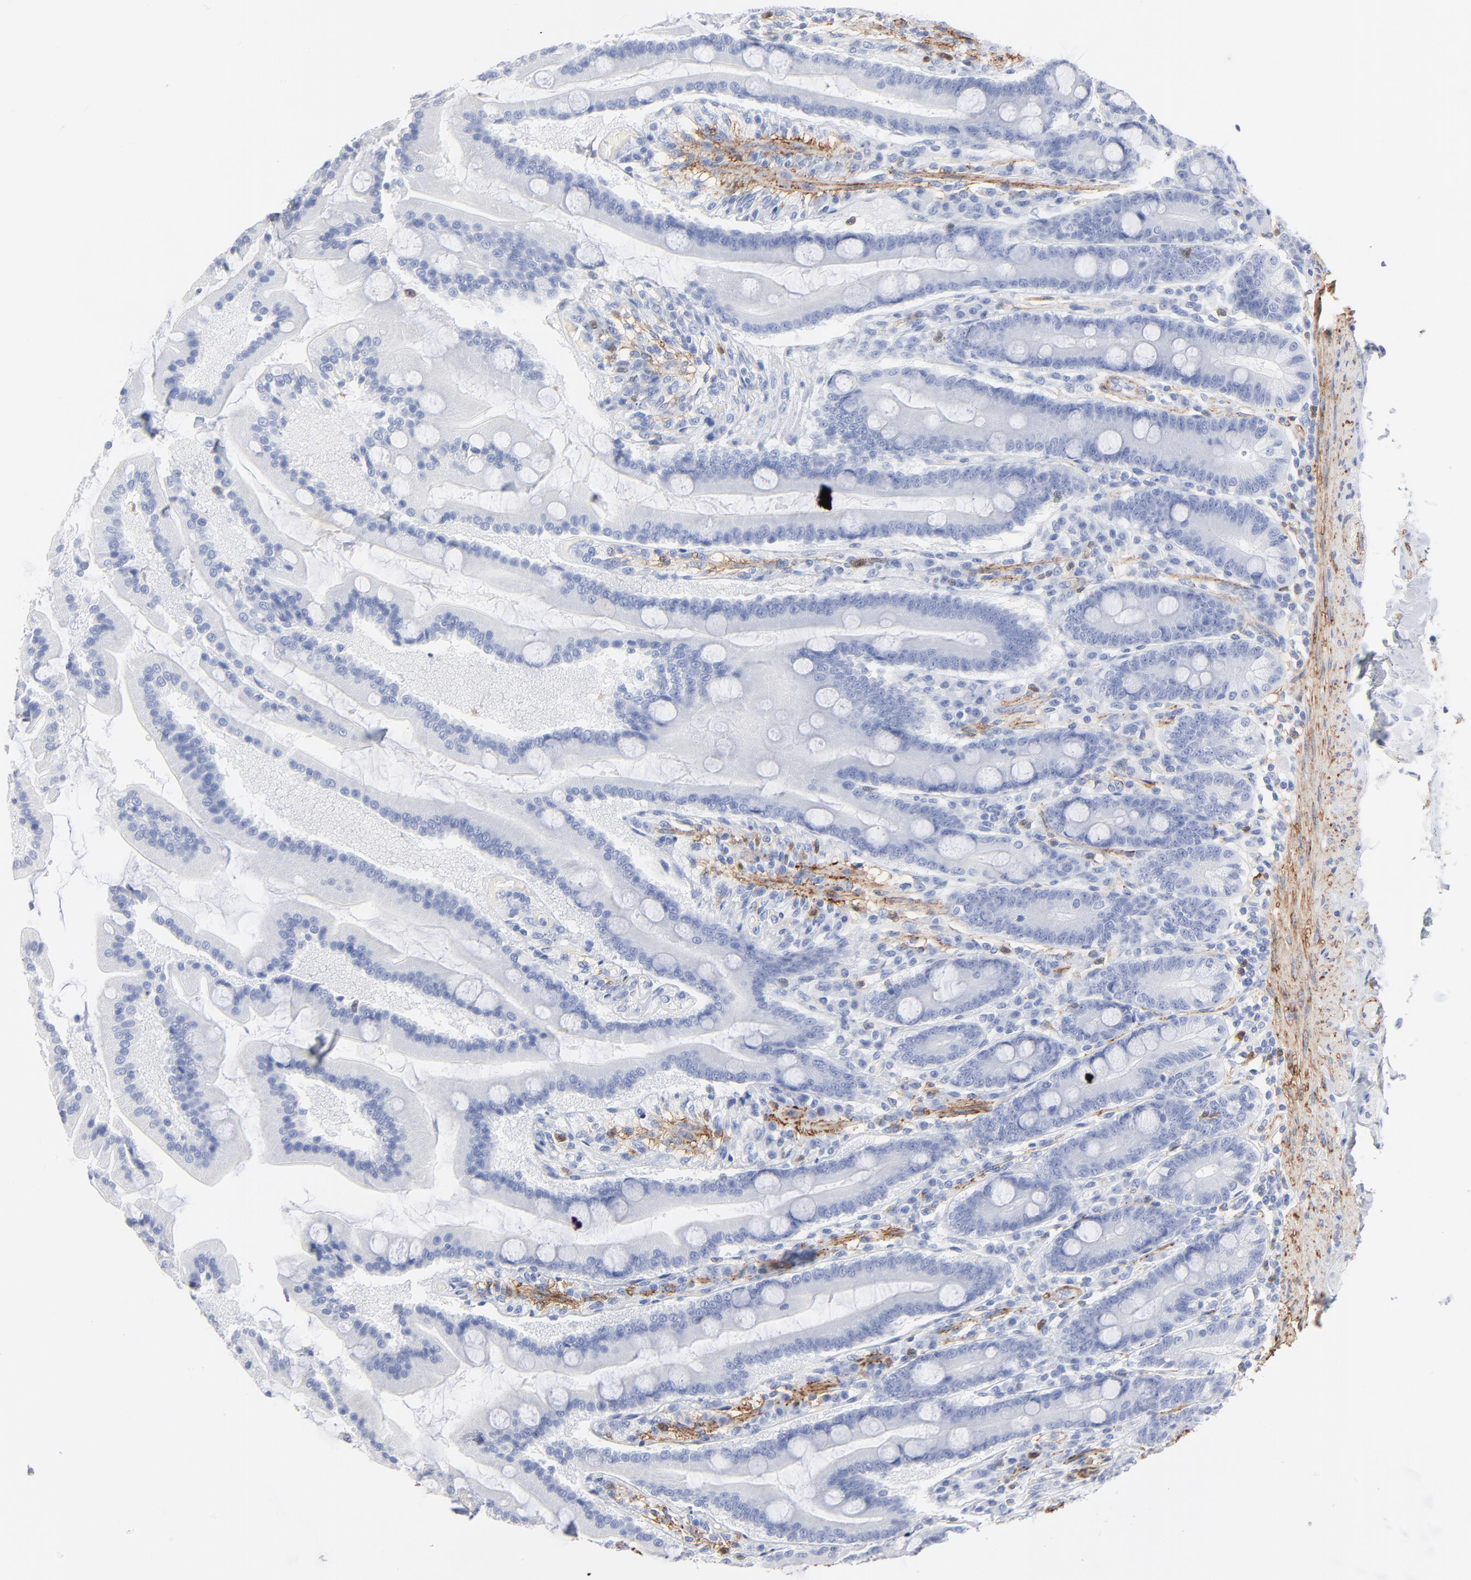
{"staining": {"intensity": "negative", "quantity": "none", "location": "none"}, "tissue": "duodenum", "cell_type": "Glandular cells", "image_type": "normal", "snomed": [{"axis": "morphology", "description": "Normal tissue, NOS"}, {"axis": "topography", "description": "Duodenum"}], "caption": "This is a photomicrograph of immunohistochemistry staining of unremarkable duodenum, which shows no staining in glandular cells.", "gene": "AGTR1", "patient": {"sex": "female", "age": 64}}